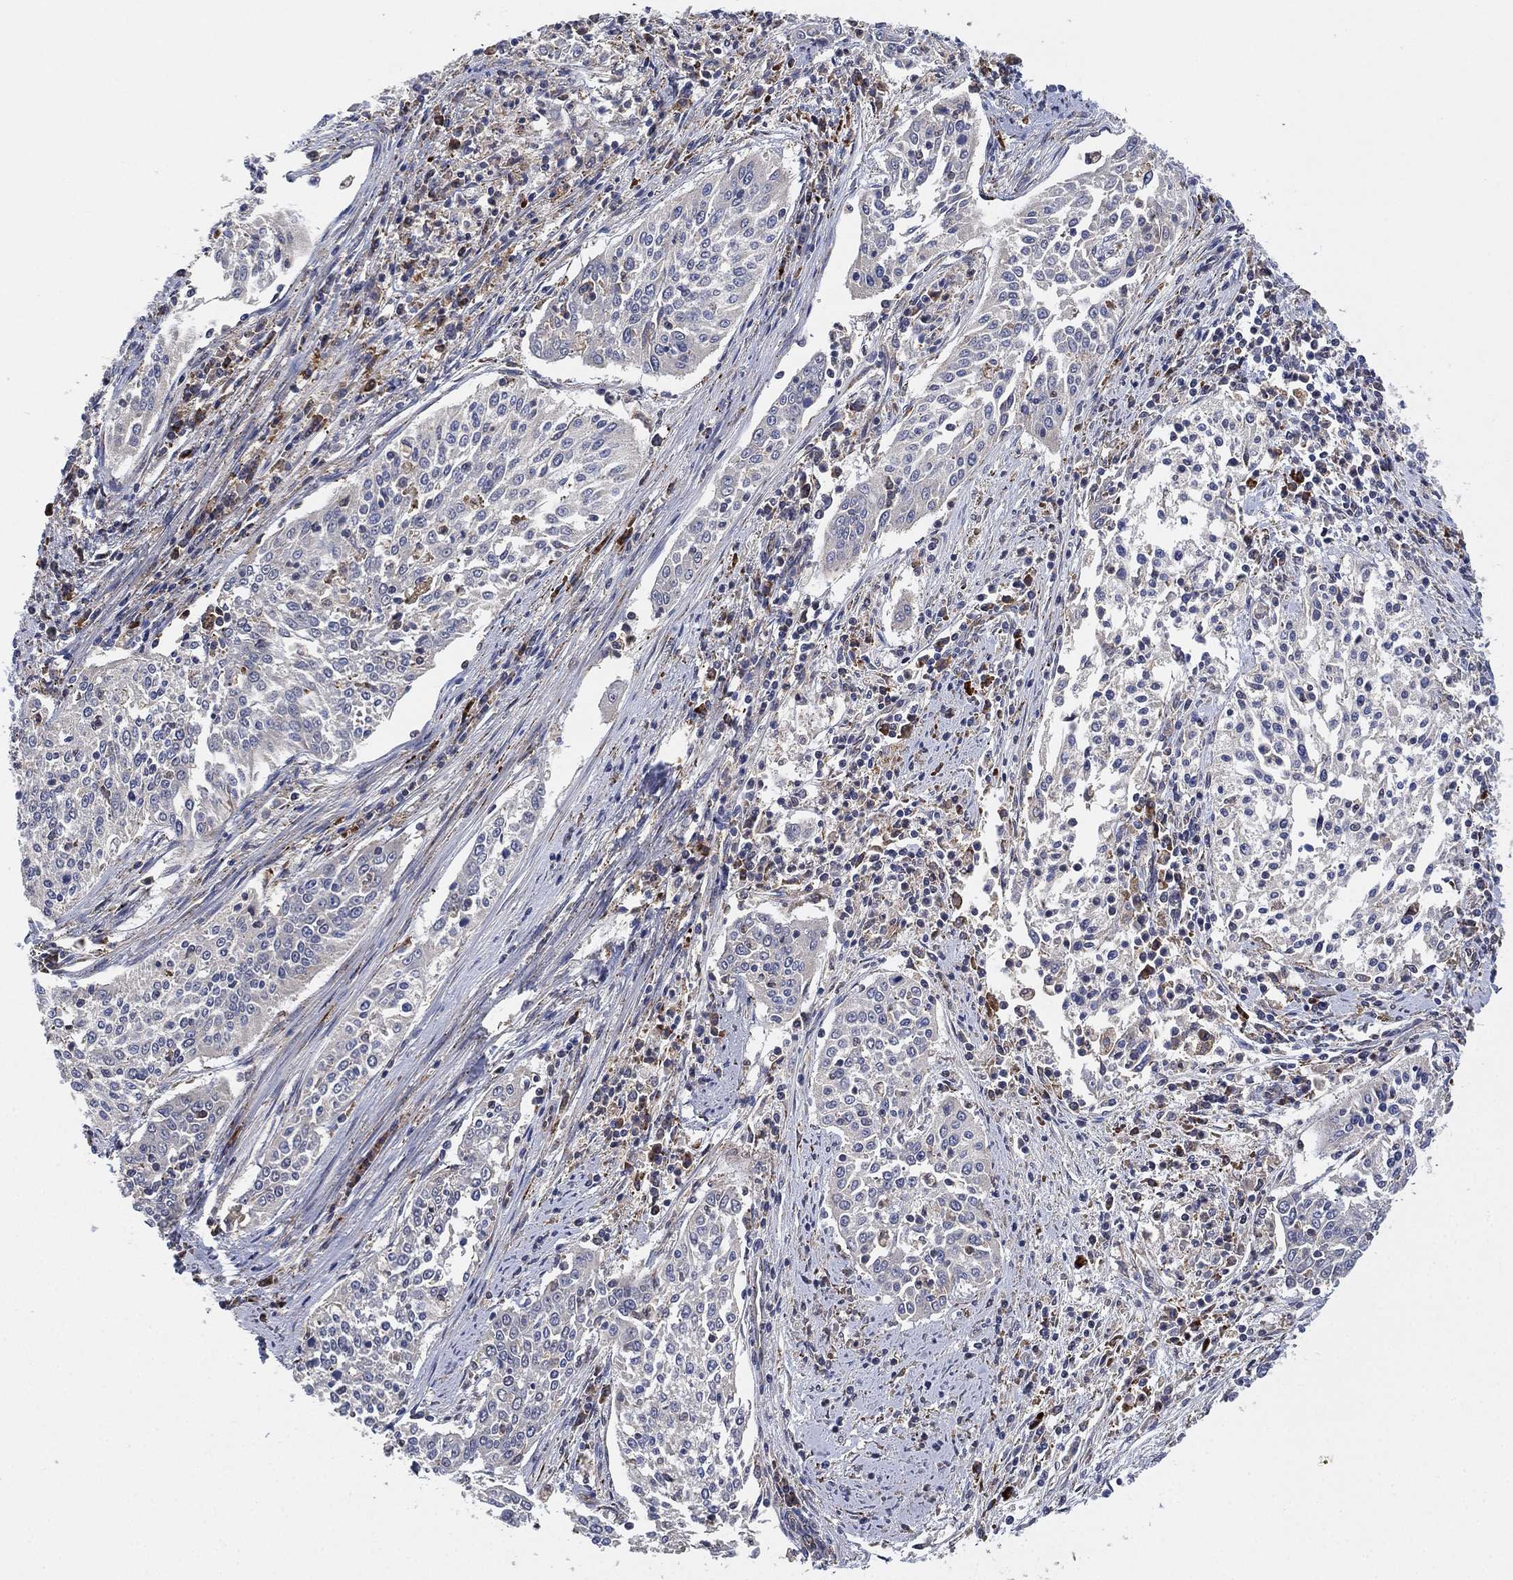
{"staining": {"intensity": "negative", "quantity": "none", "location": "none"}, "tissue": "cervical cancer", "cell_type": "Tumor cells", "image_type": "cancer", "snomed": [{"axis": "morphology", "description": "Squamous cell carcinoma, NOS"}, {"axis": "topography", "description": "Cervix"}], "caption": "Tumor cells show no significant protein positivity in cervical squamous cell carcinoma. (DAB (3,3'-diaminobenzidine) immunohistochemistry visualized using brightfield microscopy, high magnification).", "gene": "FES", "patient": {"sex": "female", "age": 41}}